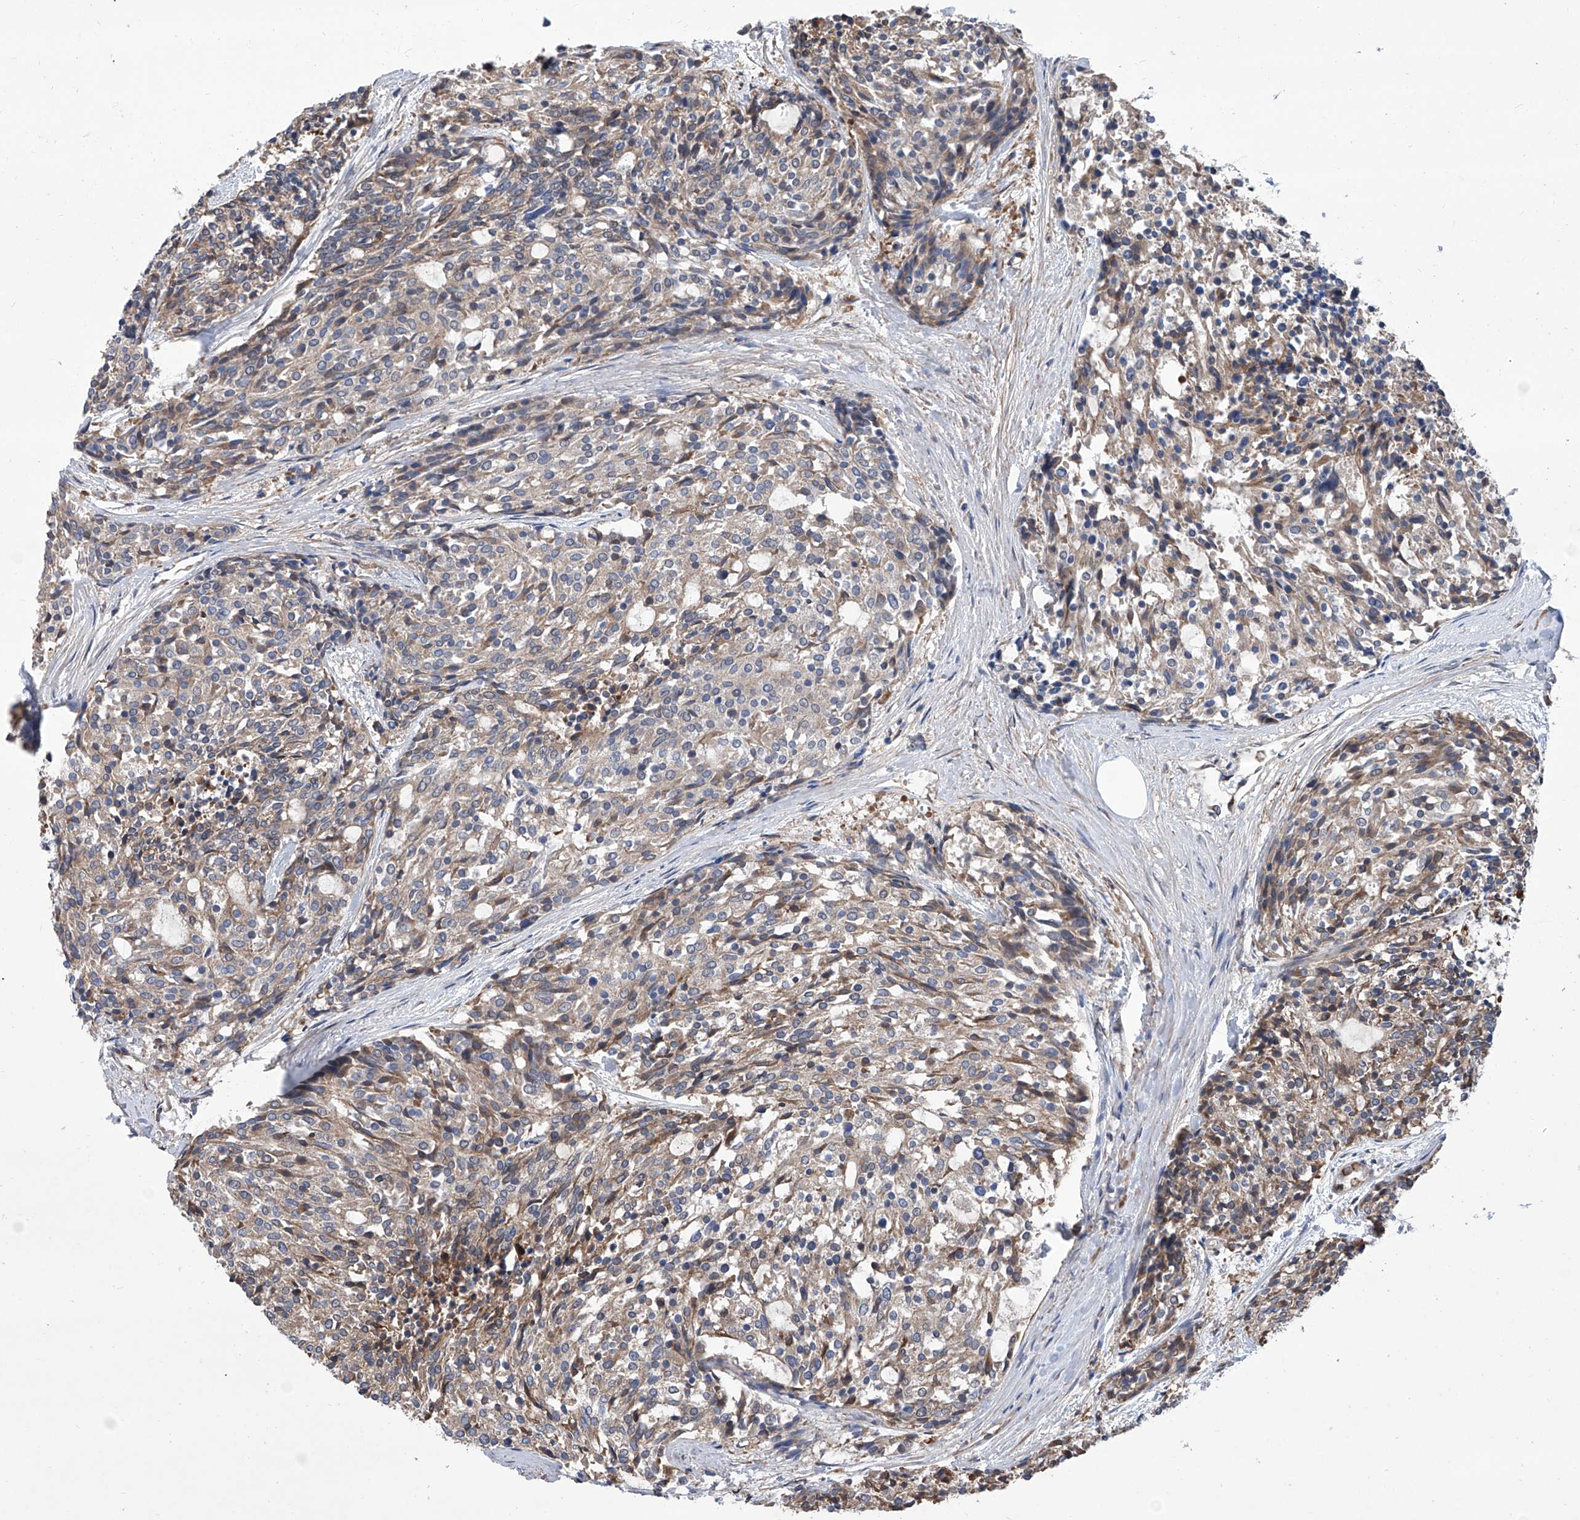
{"staining": {"intensity": "weak", "quantity": "25%-75%", "location": "cytoplasmic/membranous"}, "tissue": "carcinoid", "cell_type": "Tumor cells", "image_type": "cancer", "snomed": [{"axis": "morphology", "description": "Carcinoid, malignant, NOS"}, {"axis": "topography", "description": "Pancreas"}], "caption": "IHC (DAB (3,3'-diaminobenzidine)) staining of carcinoid exhibits weak cytoplasmic/membranous protein staining in approximately 25%-75% of tumor cells.", "gene": "SMS", "patient": {"sex": "female", "age": 54}}